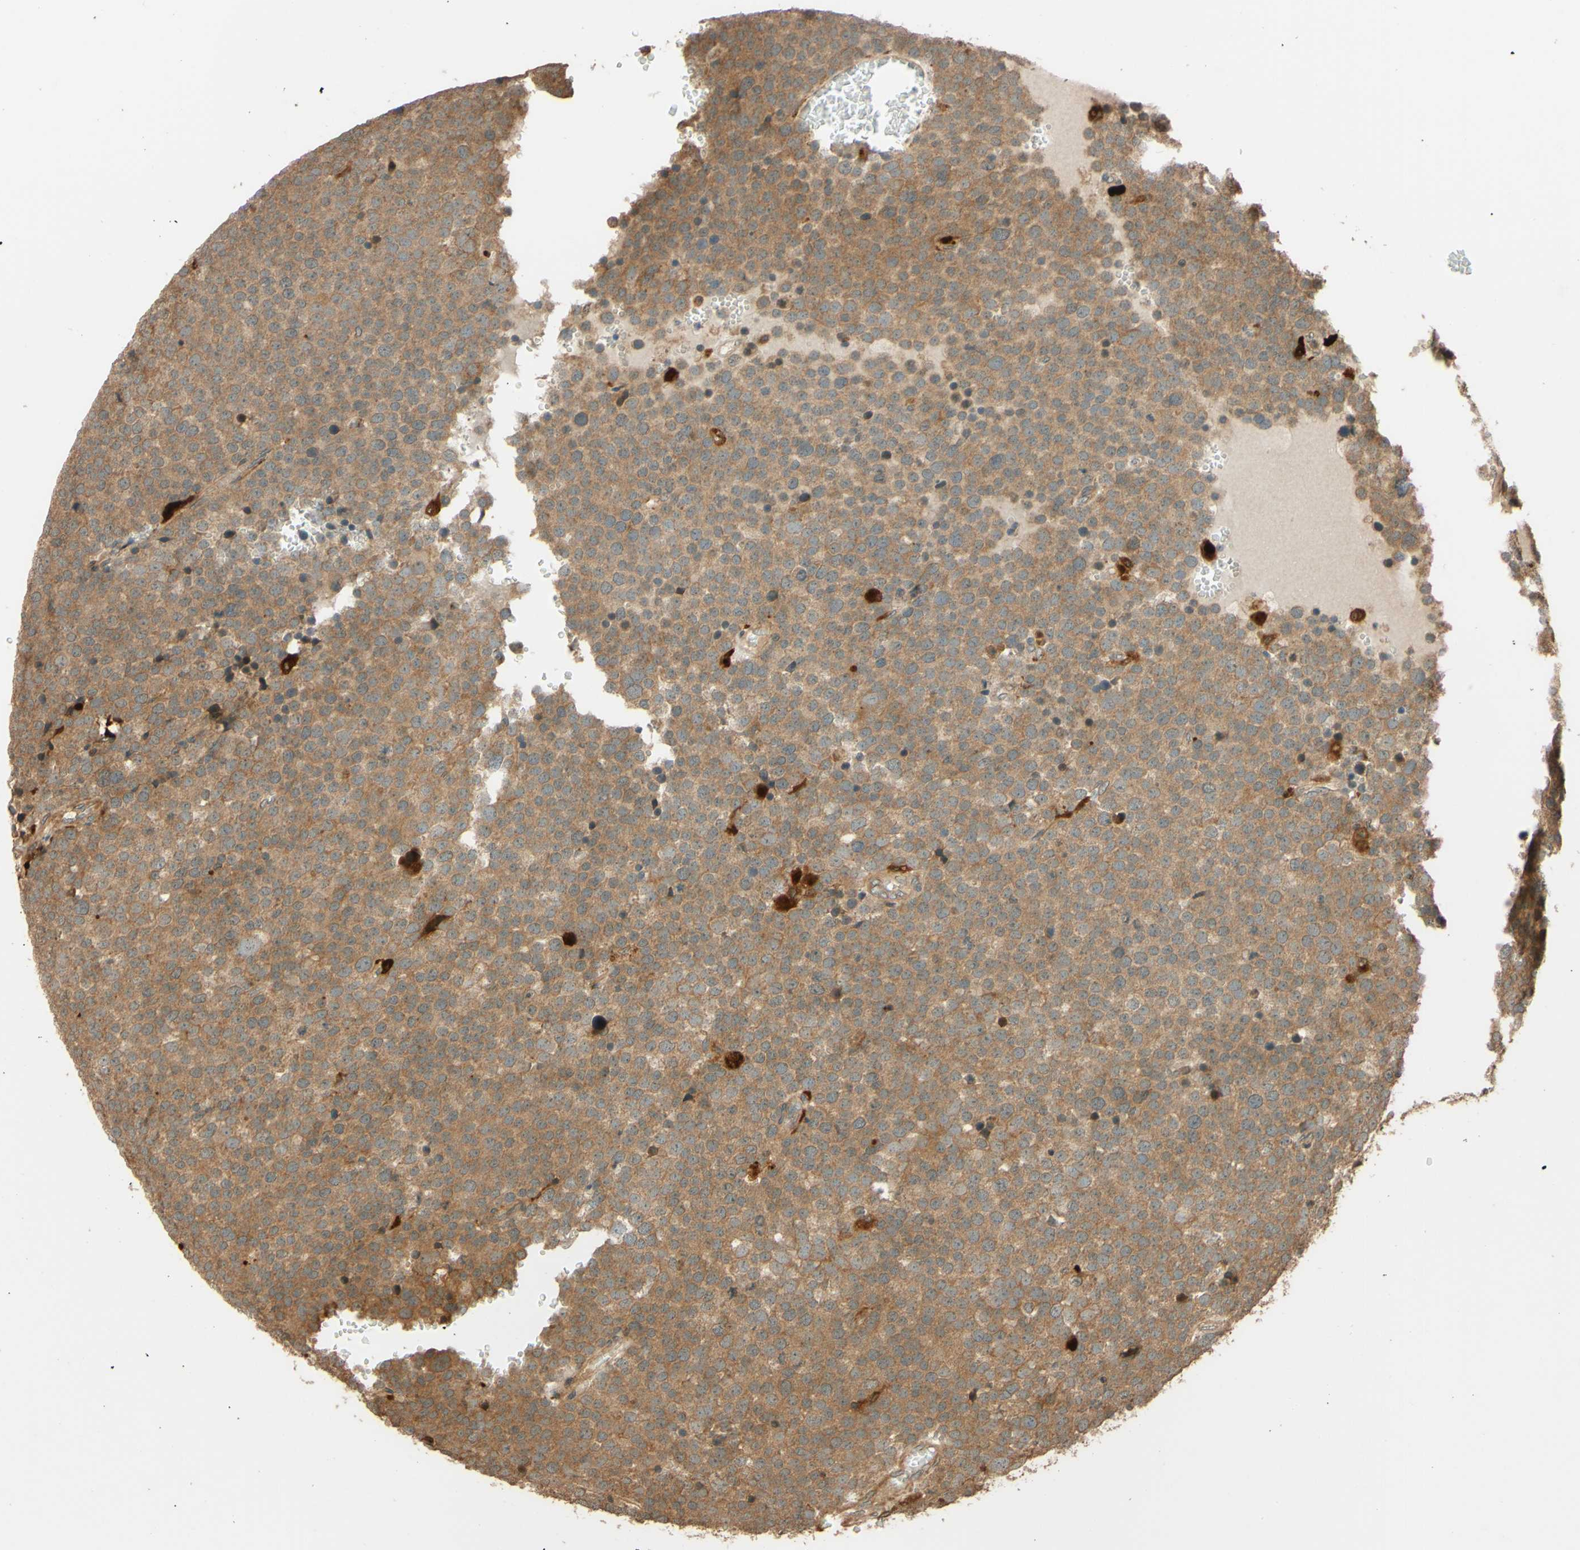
{"staining": {"intensity": "moderate", "quantity": ">75%", "location": "cytoplasmic/membranous"}, "tissue": "testis cancer", "cell_type": "Tumor cells", "image_type": "cancer", "snomed": [{"axis": "morphology", "description": "Seminoma, NOS"}, {"axis": "topography", "description": "Testis"}], "caption": "Testis cancer (seminoma) stained with immunohistochemistry reveals moderate cytoplasmic/membranous staining in about >75% of tumor cells.", "gene": "RNF19A", "patient": {"sex": "male", "age": 71}}